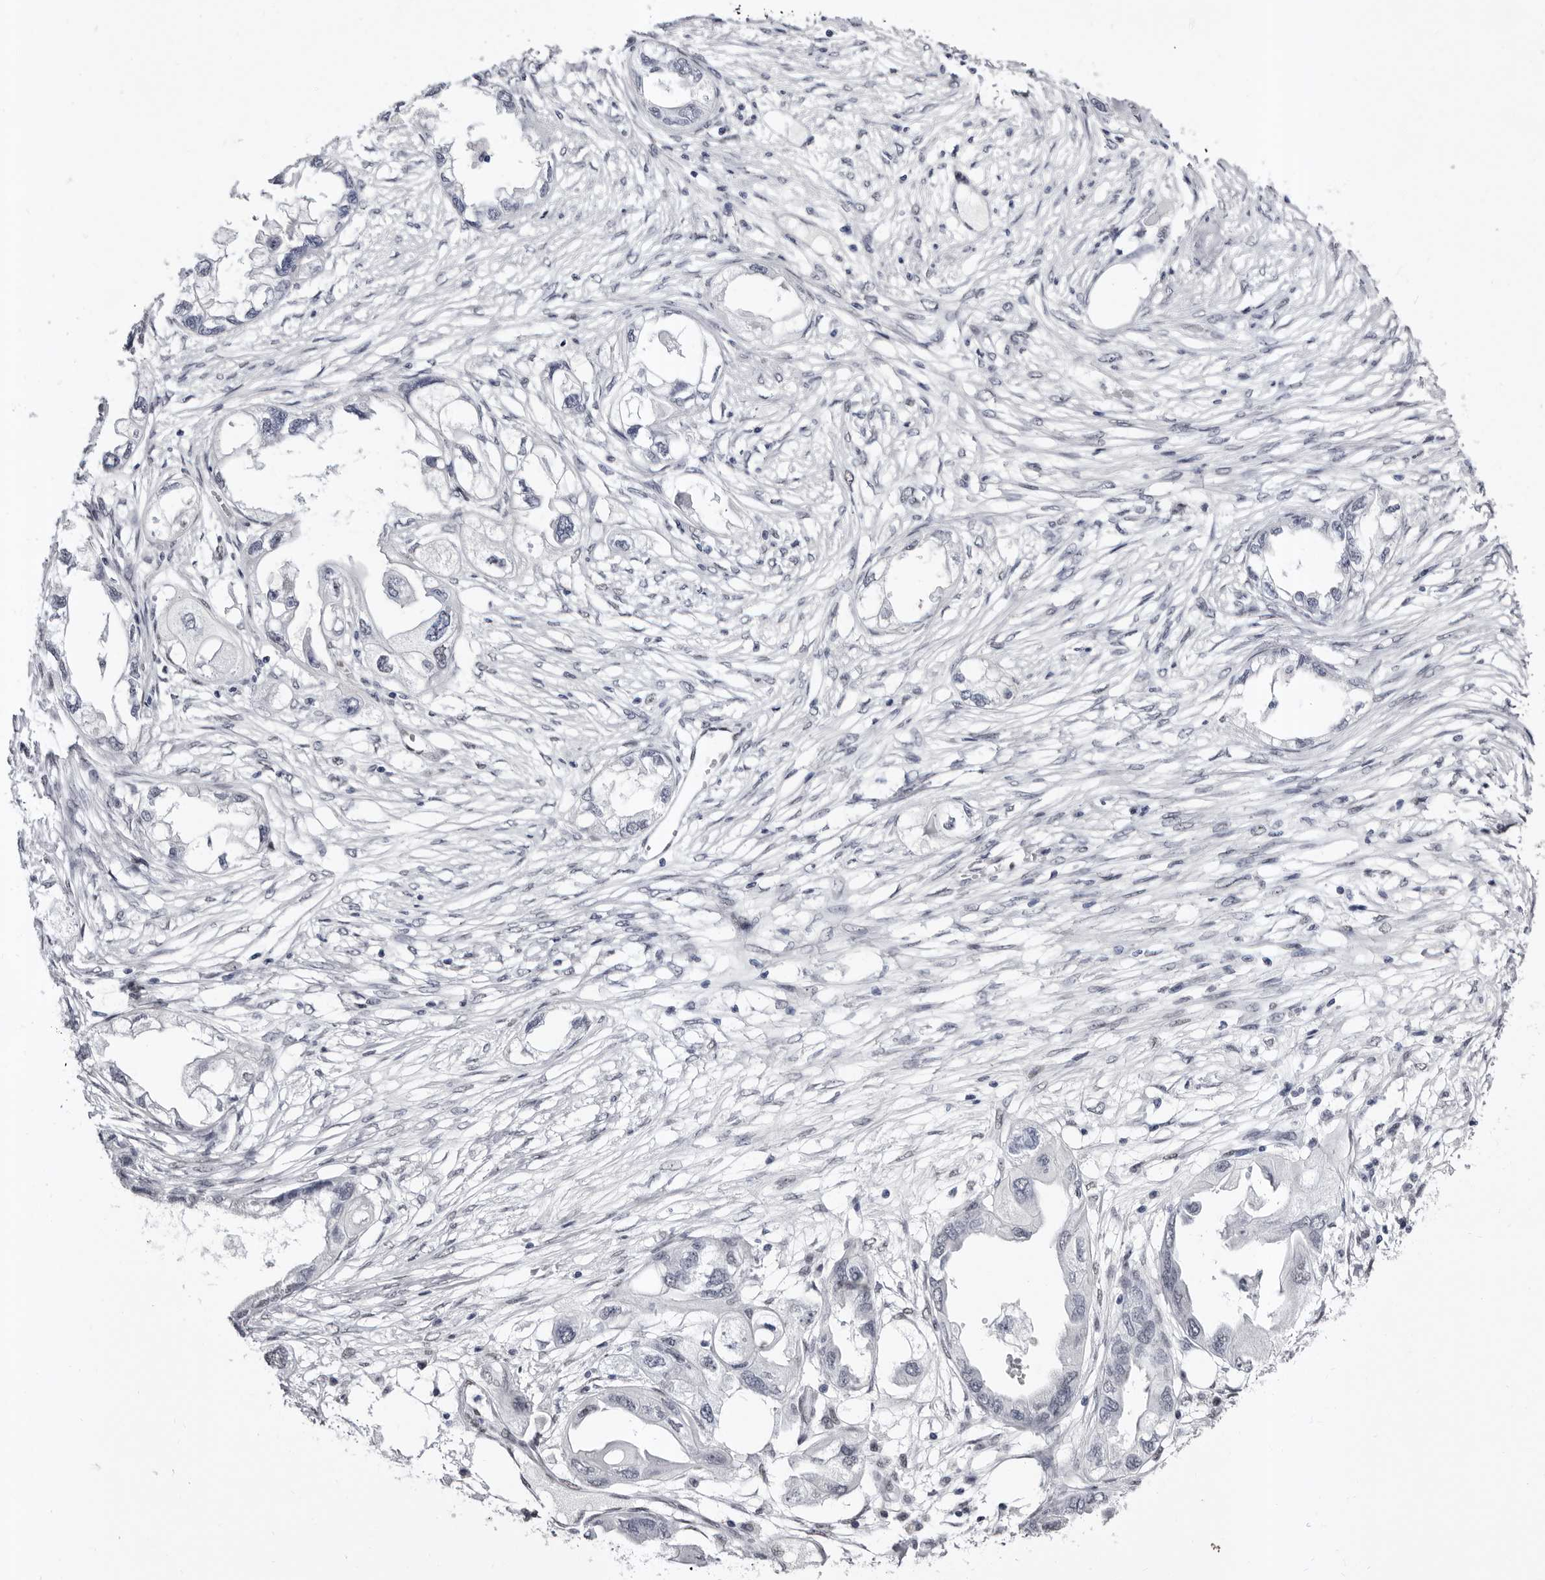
{"staining": {"intensity": "negative", "quantity": "none", "location": "none"}, "tissue": "endometrial cancer", "cell_type": "Tumor cells", "image_type": "cancer", "snomed": [{"axis": "morphology", "description": "Adenocarcinoma, NOS"}, {"axis": "morphology", "description": "Adenocarcinoma, metastatic, NOS"}, {"axis": "topography", "description": "Adipose tissue"}, {"axis": "topography", "description": "Endometrium"}], "caption": "Endometrial cancer (metastatic adenocarcinoma) was stained to show a protein in brown. There is no significant expression in tumor cells.", "gene": "ZNF326", "patient": {"sex": "female", "age": 67}}